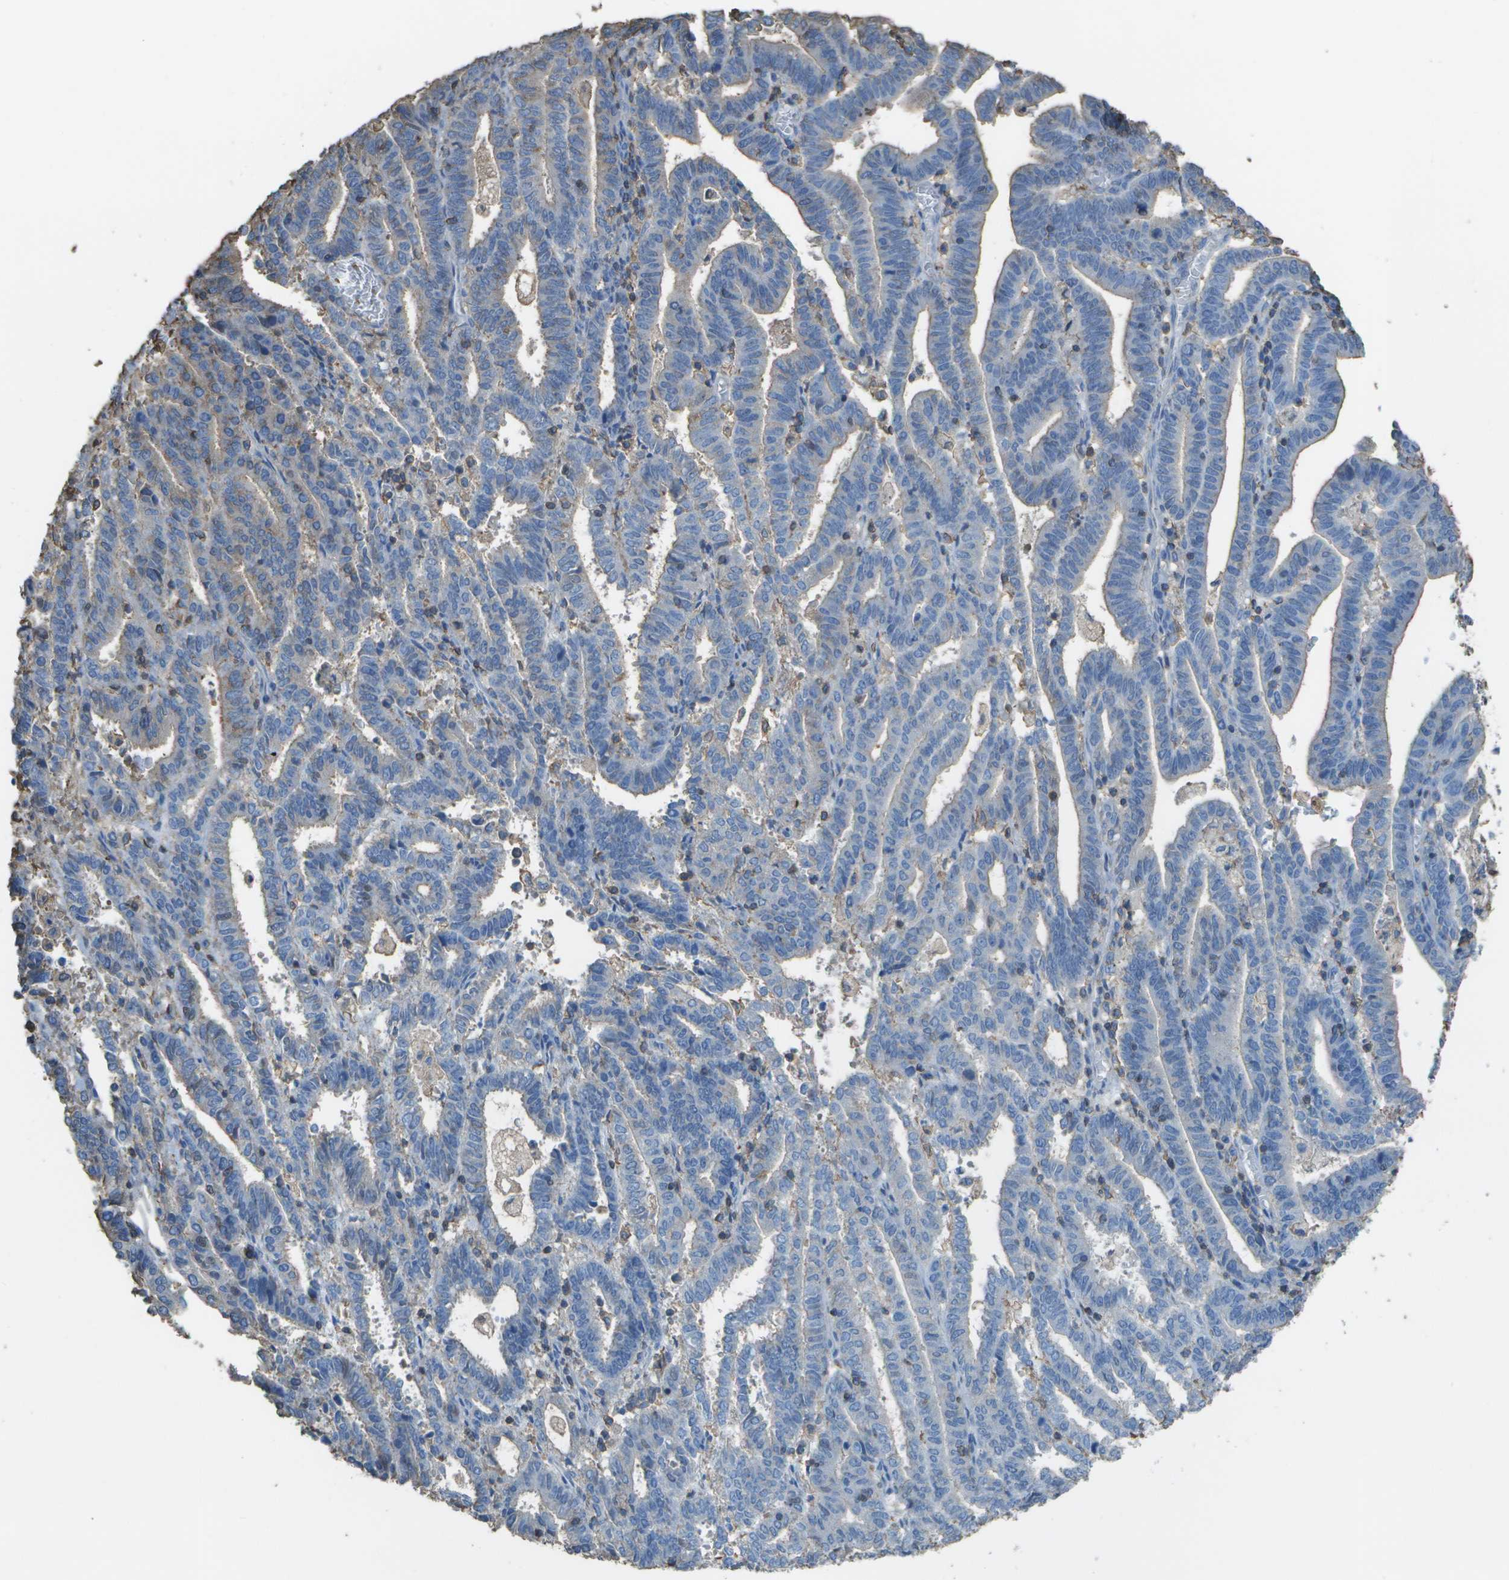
{"staining": {"intensity": "weak", "quantity": "25%-75%", "location": "cytoplasmic/membranous"}, "tissue": "endometrial cancer", "cell_type": "Tumor cells", "image_type": "cancer", "snomed": [{"axis": "morphology", "description": "Adenocarcinoma, NOS"}, {"axis": "topography", "description": "Uterus"}], "caption": "This histopathology image shows immunohistochemistry staining of human endometrial cancer (adenocarcinoma), with low weak cytoplasmic/membranous positivity in about 25%-75% of tumor cells.", "gene": "CYP4F11", "patient": {"sex": "female", "age": 83}}